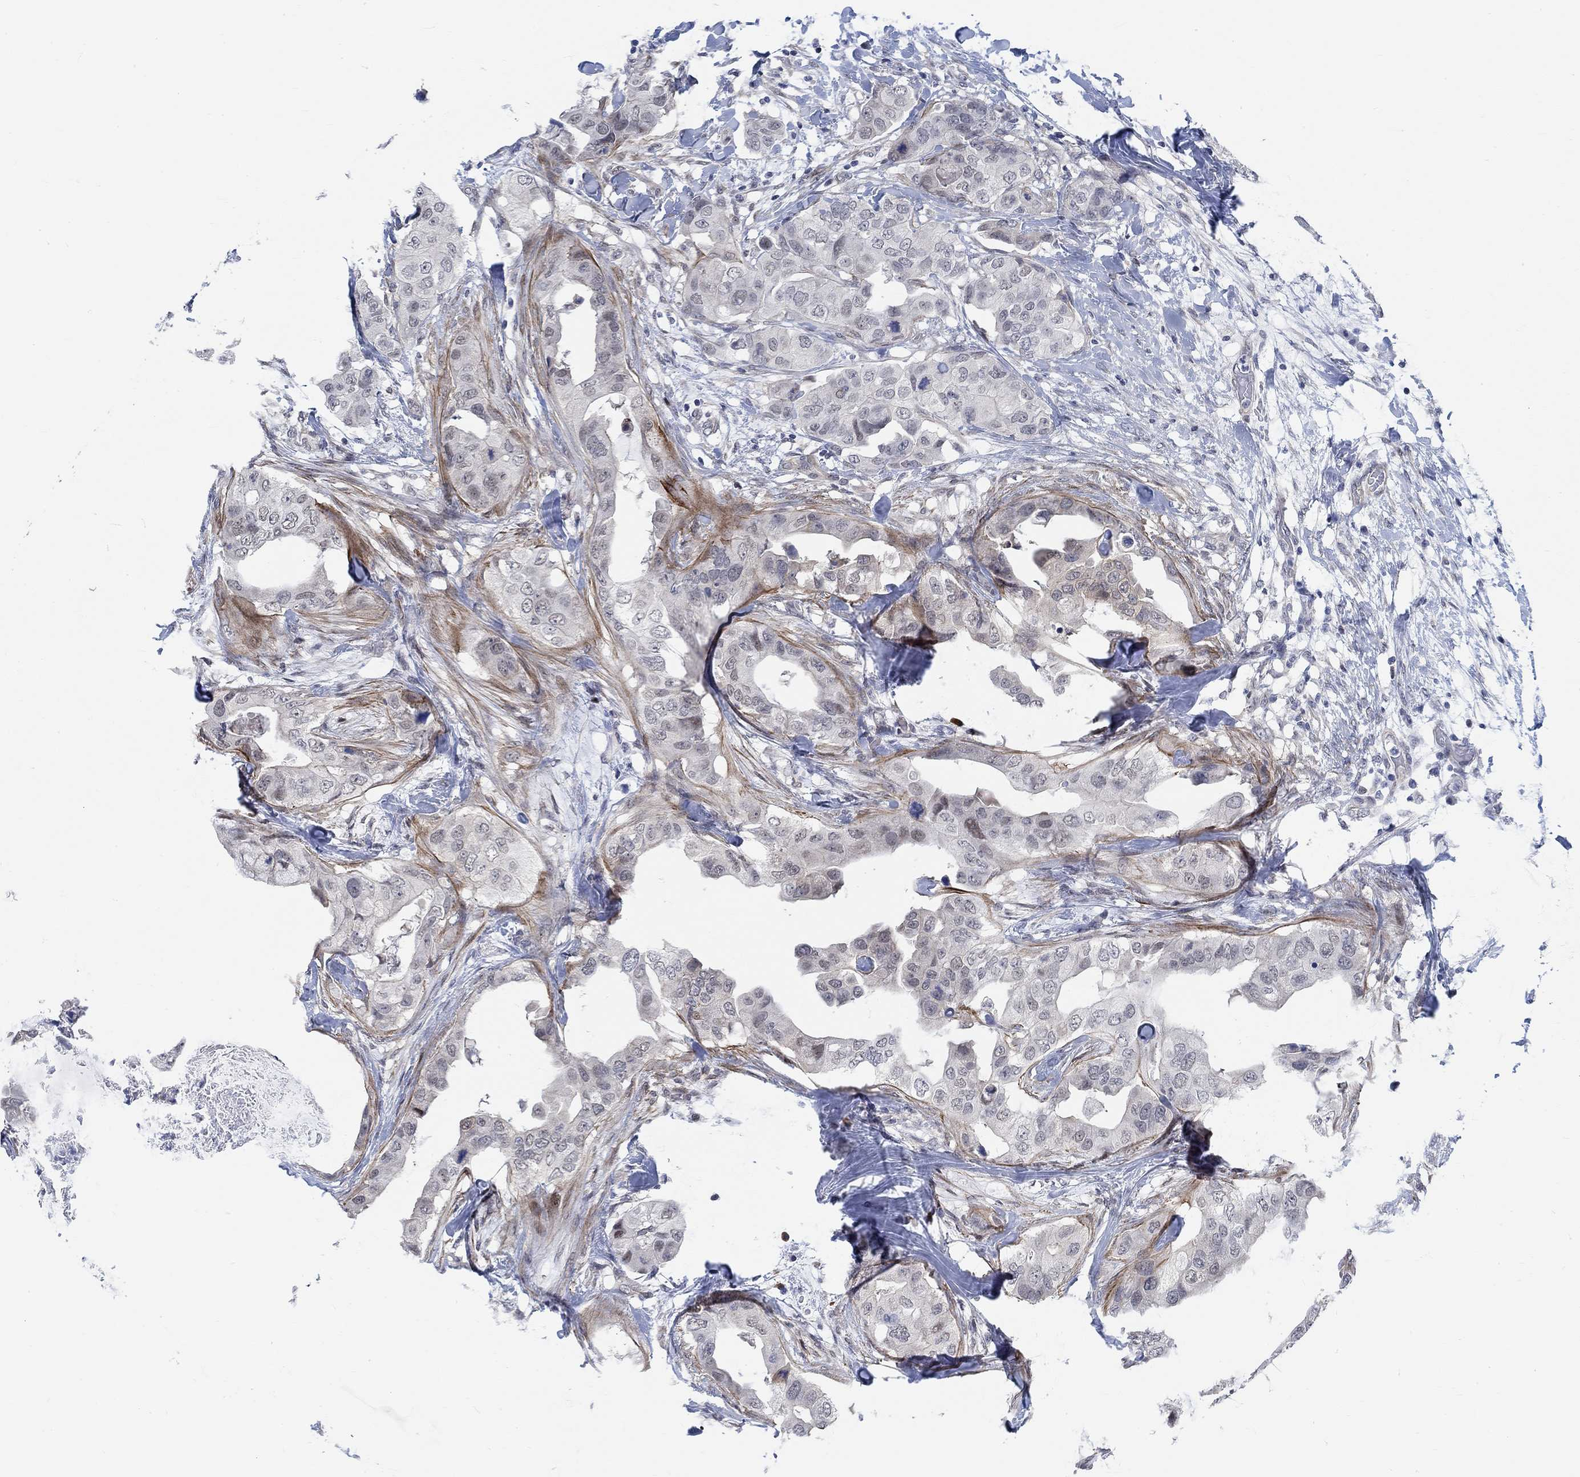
{"staining": {"intensity": "negative", "quantity": "none", "location": "none"}, "tissue": "breast cancer", "cell_type": "Tumor cells", "image_type": "cancer", "snomed": [{"axis": "morphology", "description": "Normal tissue, NOS"}, {"axis": "morphology", "description": "Duct carcinoma"}, {"axis": "topography", "description": "Breast"}], "caption": "IHC micrograph of breast cancer (intraductal carcinoma) stained for a protein (brown), which shows no staining in tumor cells.", "gene": "KCNH8", "patient": {"sex": "female", "age": 40}}